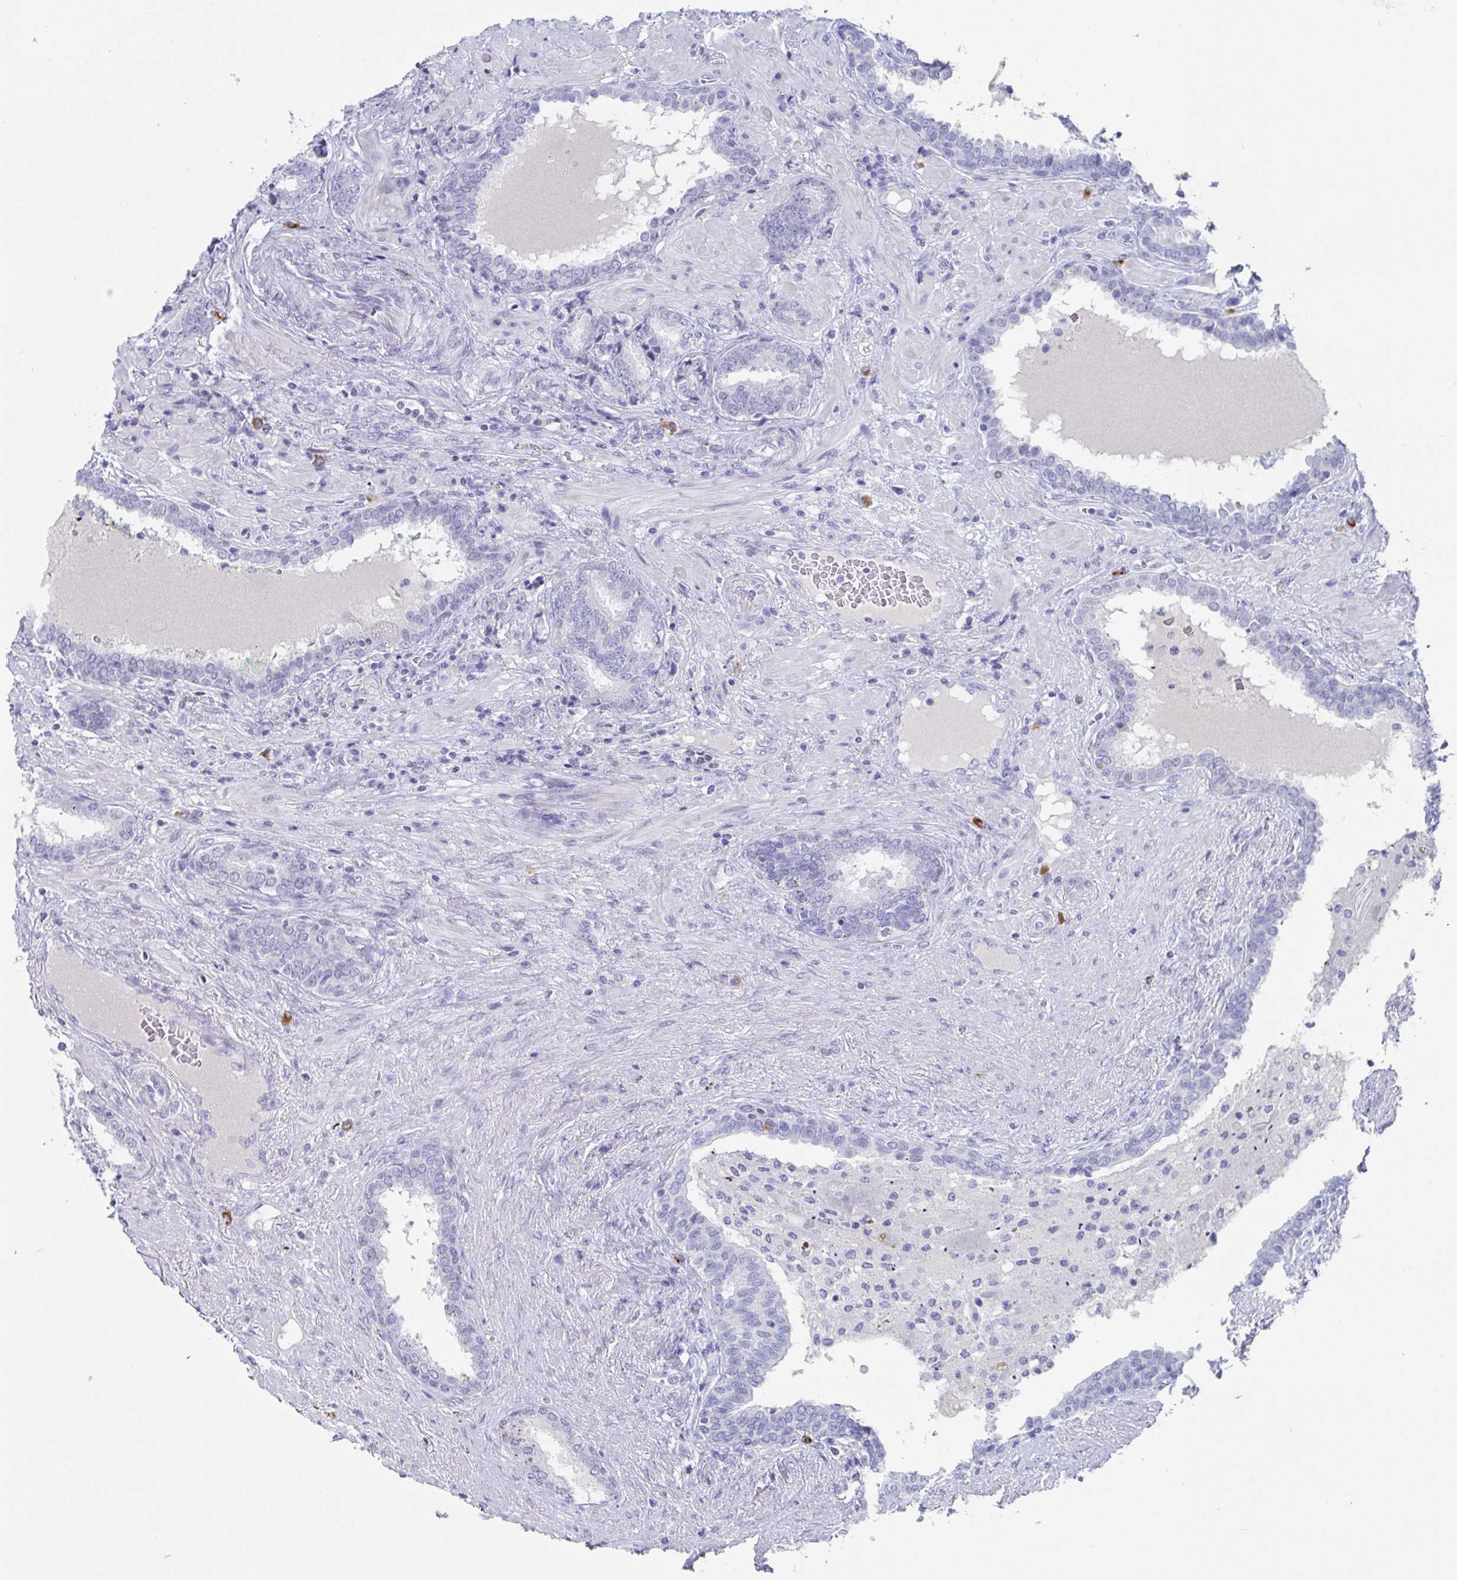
{"staining": {"intensity": "negative", "quantity": "none", "location": "none"}, "tissue": "prostate cancer", "cell_type": "Tumor cells", "image_type": "cancer", "snomed": [{"axis": "morphology", "description": "Adenocarcinoma, High grade"}, {"axis": "topography", "description": "Prostate"}], "caption": "High power microscopy histopathology image of an immunohistochemistry histopathology image of high-grade adenocarcinoma (prostate), revealing no significant staining in tumor cells.", "gene": "PLA2G1B", "patient": {"sex": "male", "age": 72}}